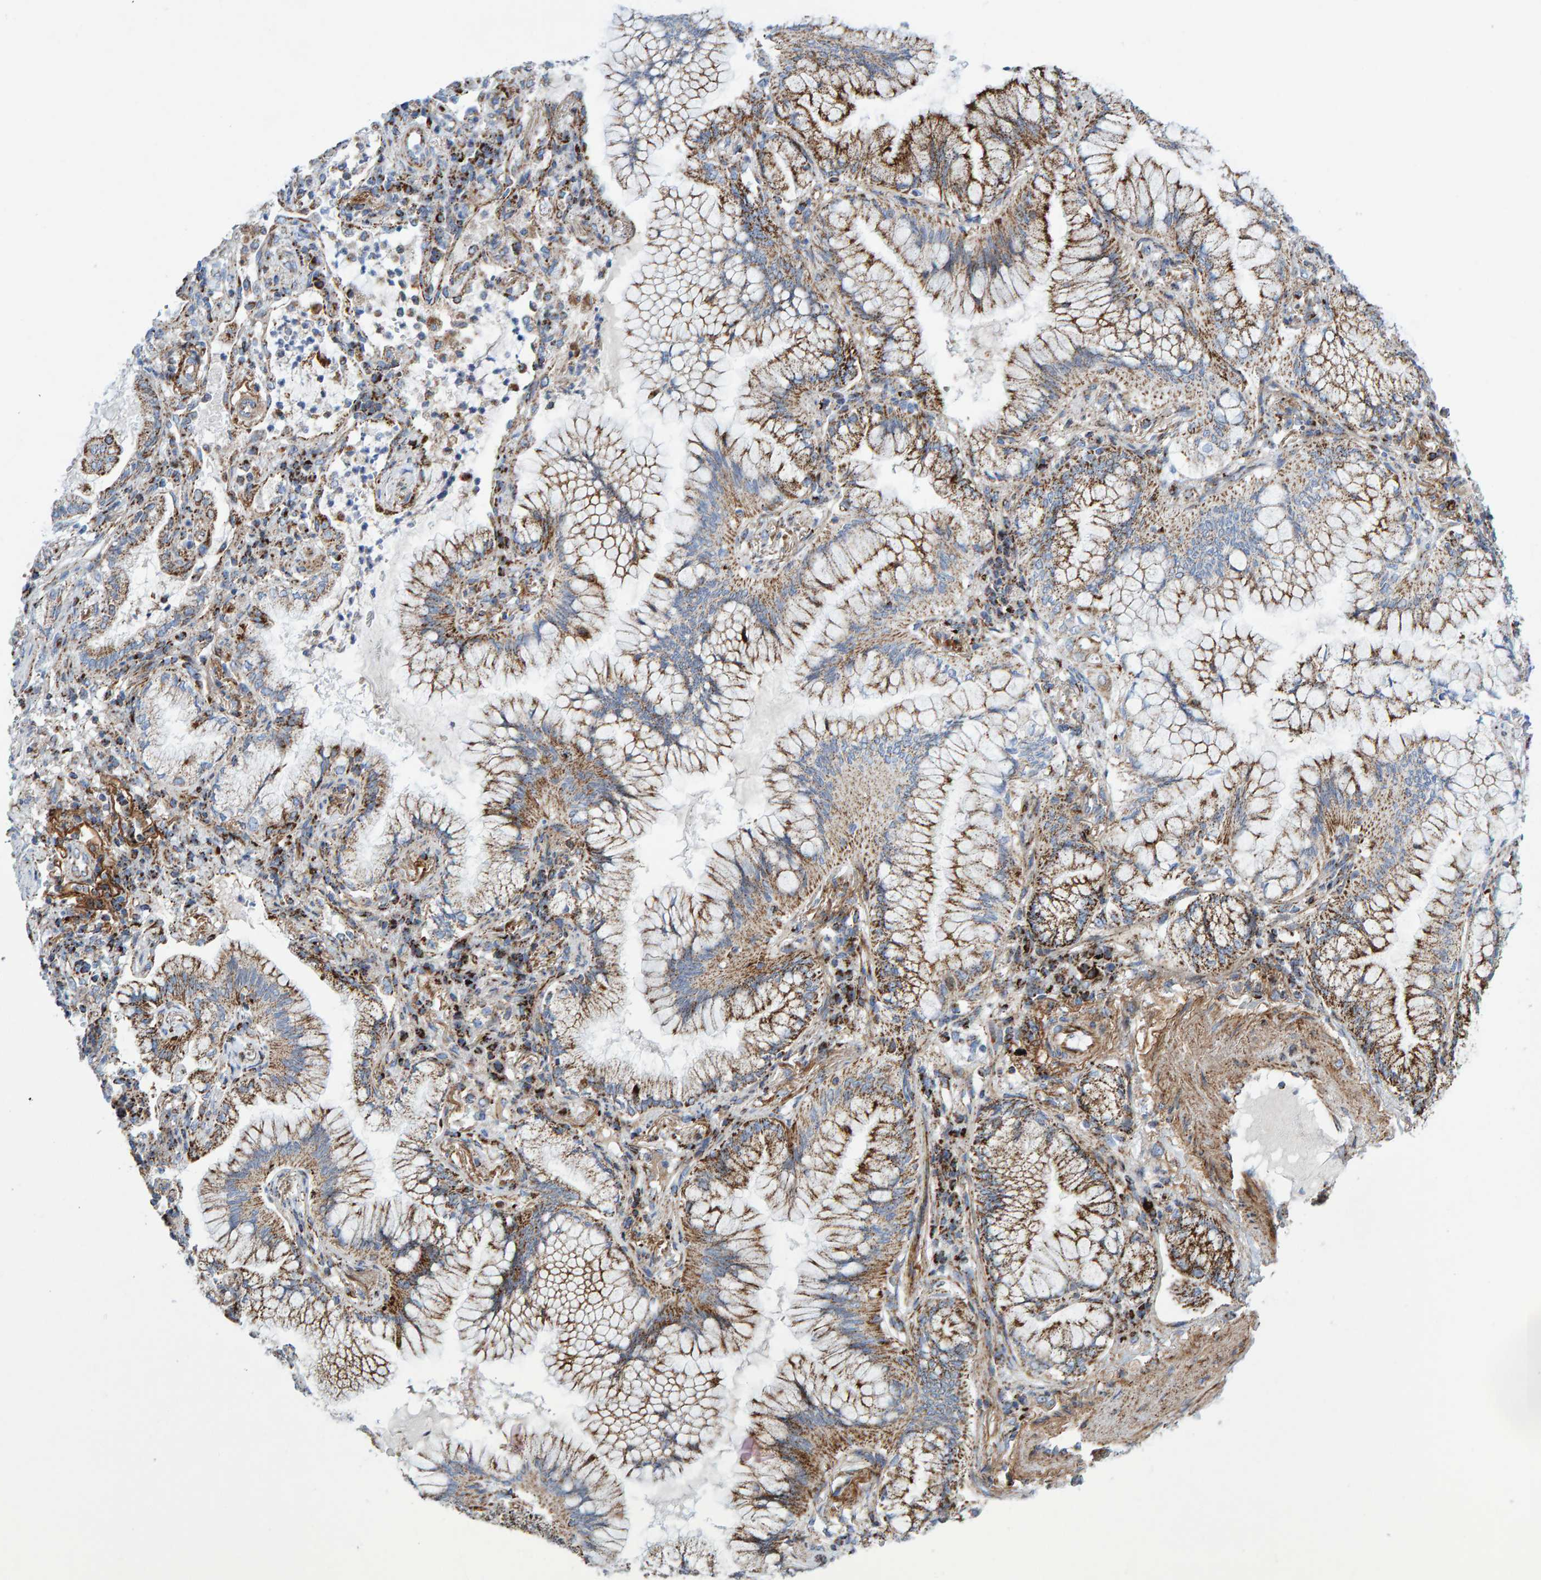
{"staining": {"intensity": "strong", "quantity": "25%-75%", "location": "cytoplasmic/membranous"}, "tissue": "lung cancer", "cell_type": "Tumor cells", "image_type": "cancer", "snomed": [{"axis": "morphology", "description": "Adenocarcinoma, NOS"}, {"axis": "topography", "description": "Lung"}], "caption": "Tumor cells exhibit strong cytoplasmic/membranous positivity in approximately 25%-75% of cells in lung cancer.", "gene": "GGTA1", "patient": {"sex": "female", "age": 70}}